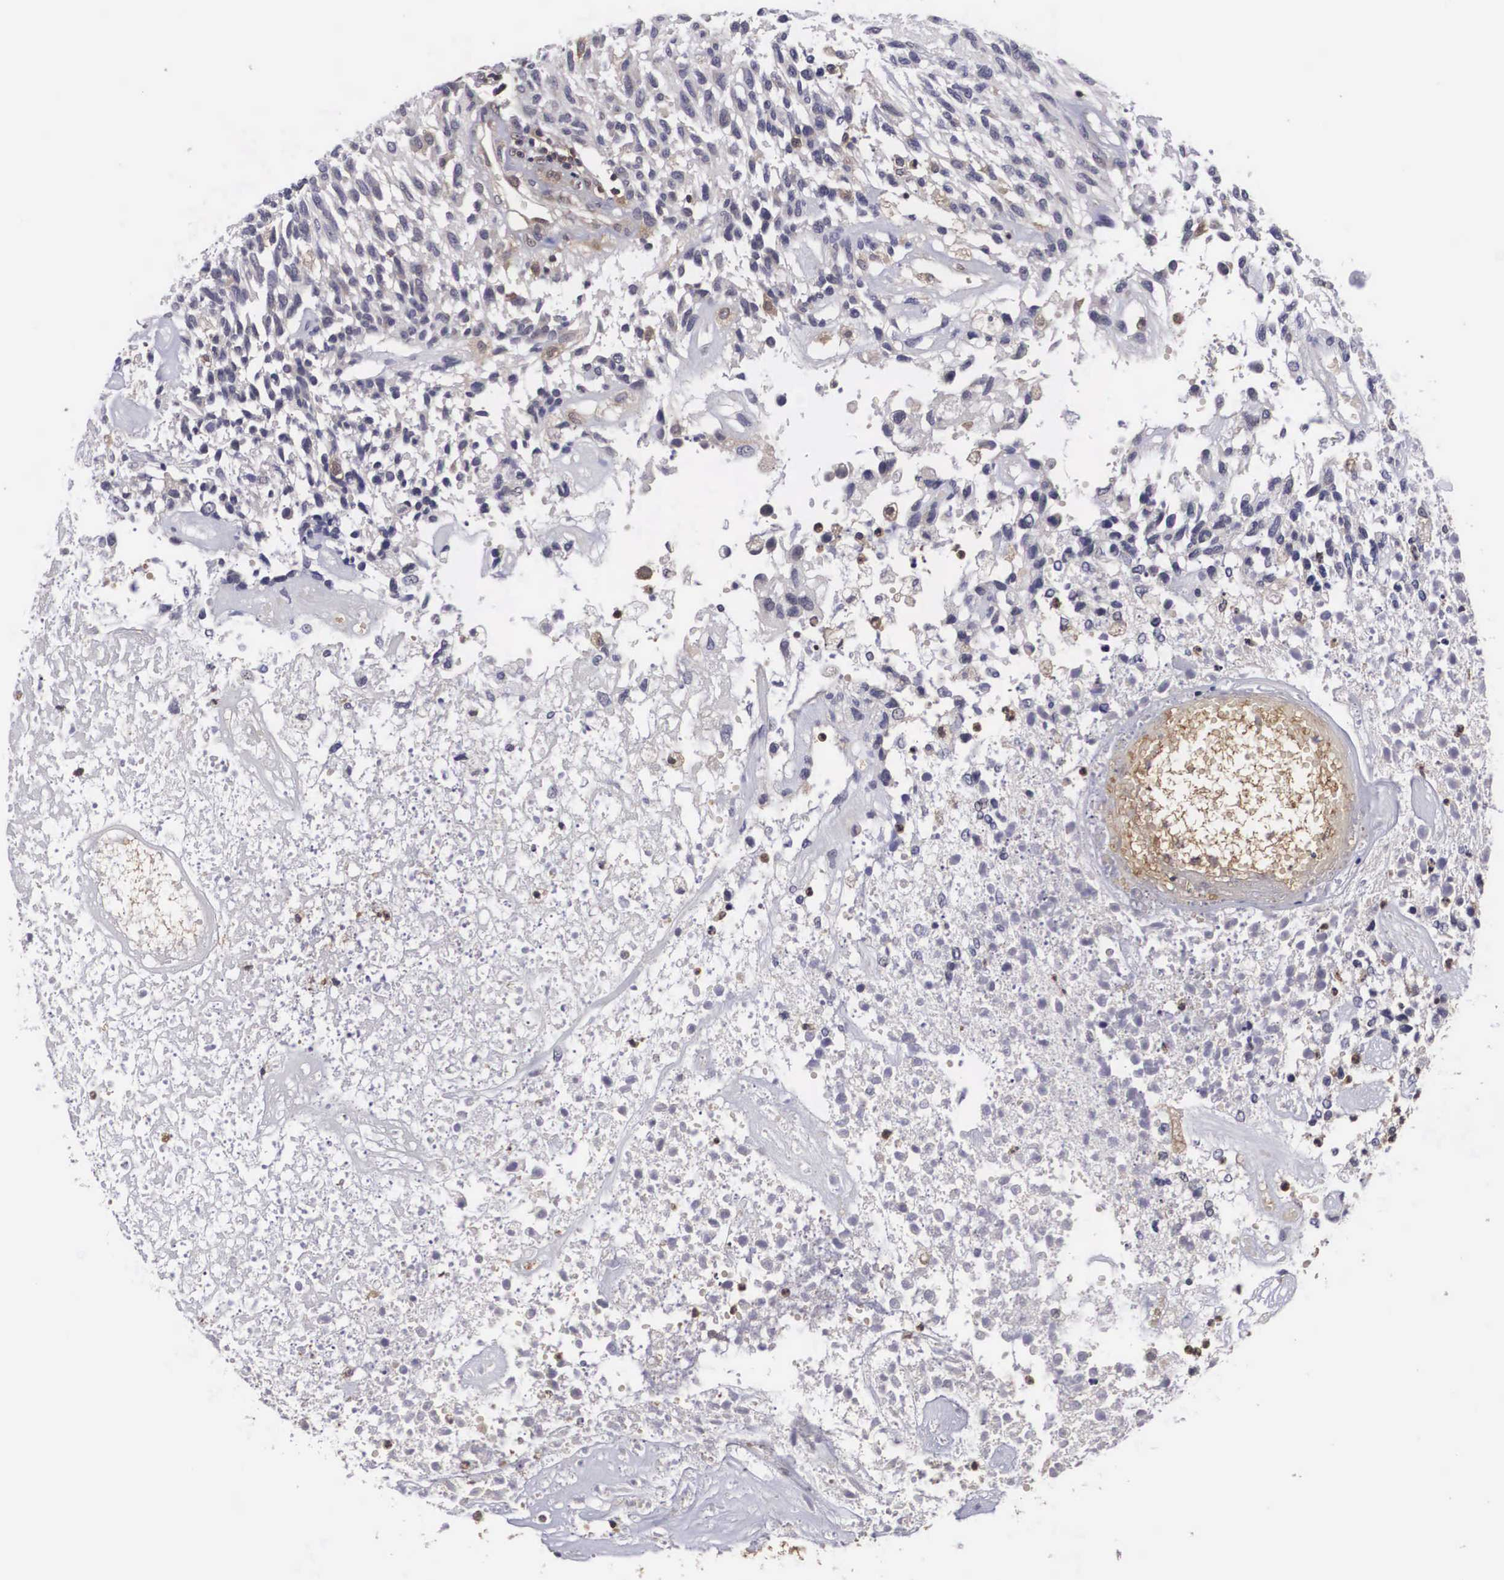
{"staining": {"intensity": "negative", "quantity": "none", "location": "none"}, "tissue": "glioma", "cell_type": "Tumor cells", "image_type": "cancer", "snomed": [{"axis": "morphology", "description": "Glioma, malignant, High grade"}, {"axis": "topography", "description": "Brain"}], "caption": "Tumor cells are negative for brown protein staining in malignant high-grade glioma.", "gene": "ADSL", "patient": {"sex": "male", "age": 77}}